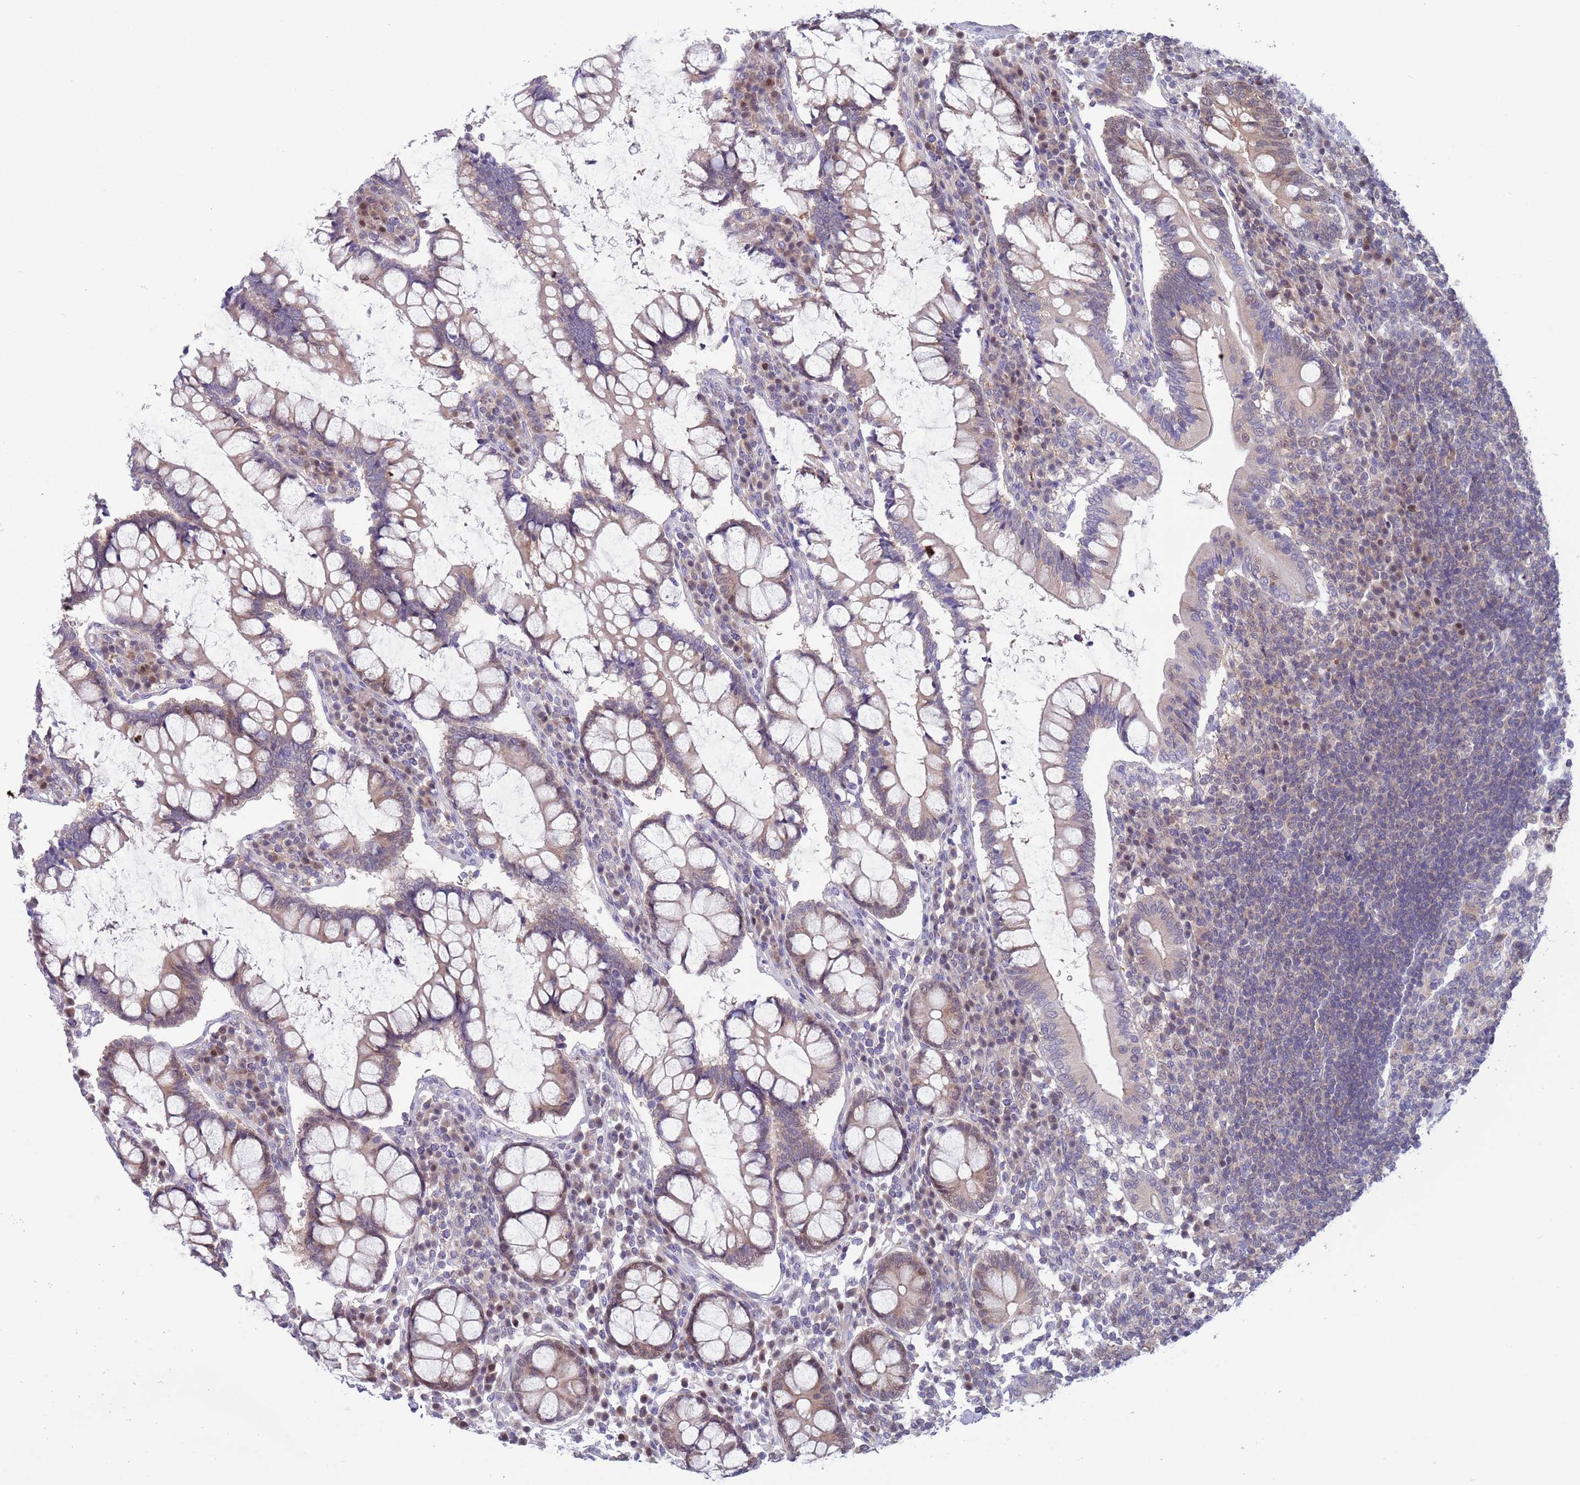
{"staining": {"intensity": "negative", "quantity": "none", "location": "none"}, "tissue": "colon", "cell_type": "Endothelial cells", "image_type": "normal", "snomed": [{"axis": "morphology", "description": "Normal tissue, NOS"}, {"axis": "topography", "description": "Colon"}], "caption": "A high-resolution image shows IHC staining of normal colon, which shows no significant expression in endothelial cells. The staining was performed using DAB (3,3'-diaminobenzidine) to visualize the protein expression in brown, while the nuclei were stained in blue with hematoxylin (Magnification: 20x).", "gene": "CLNS1A", "patient": {"sex": "female", "age": 79}}